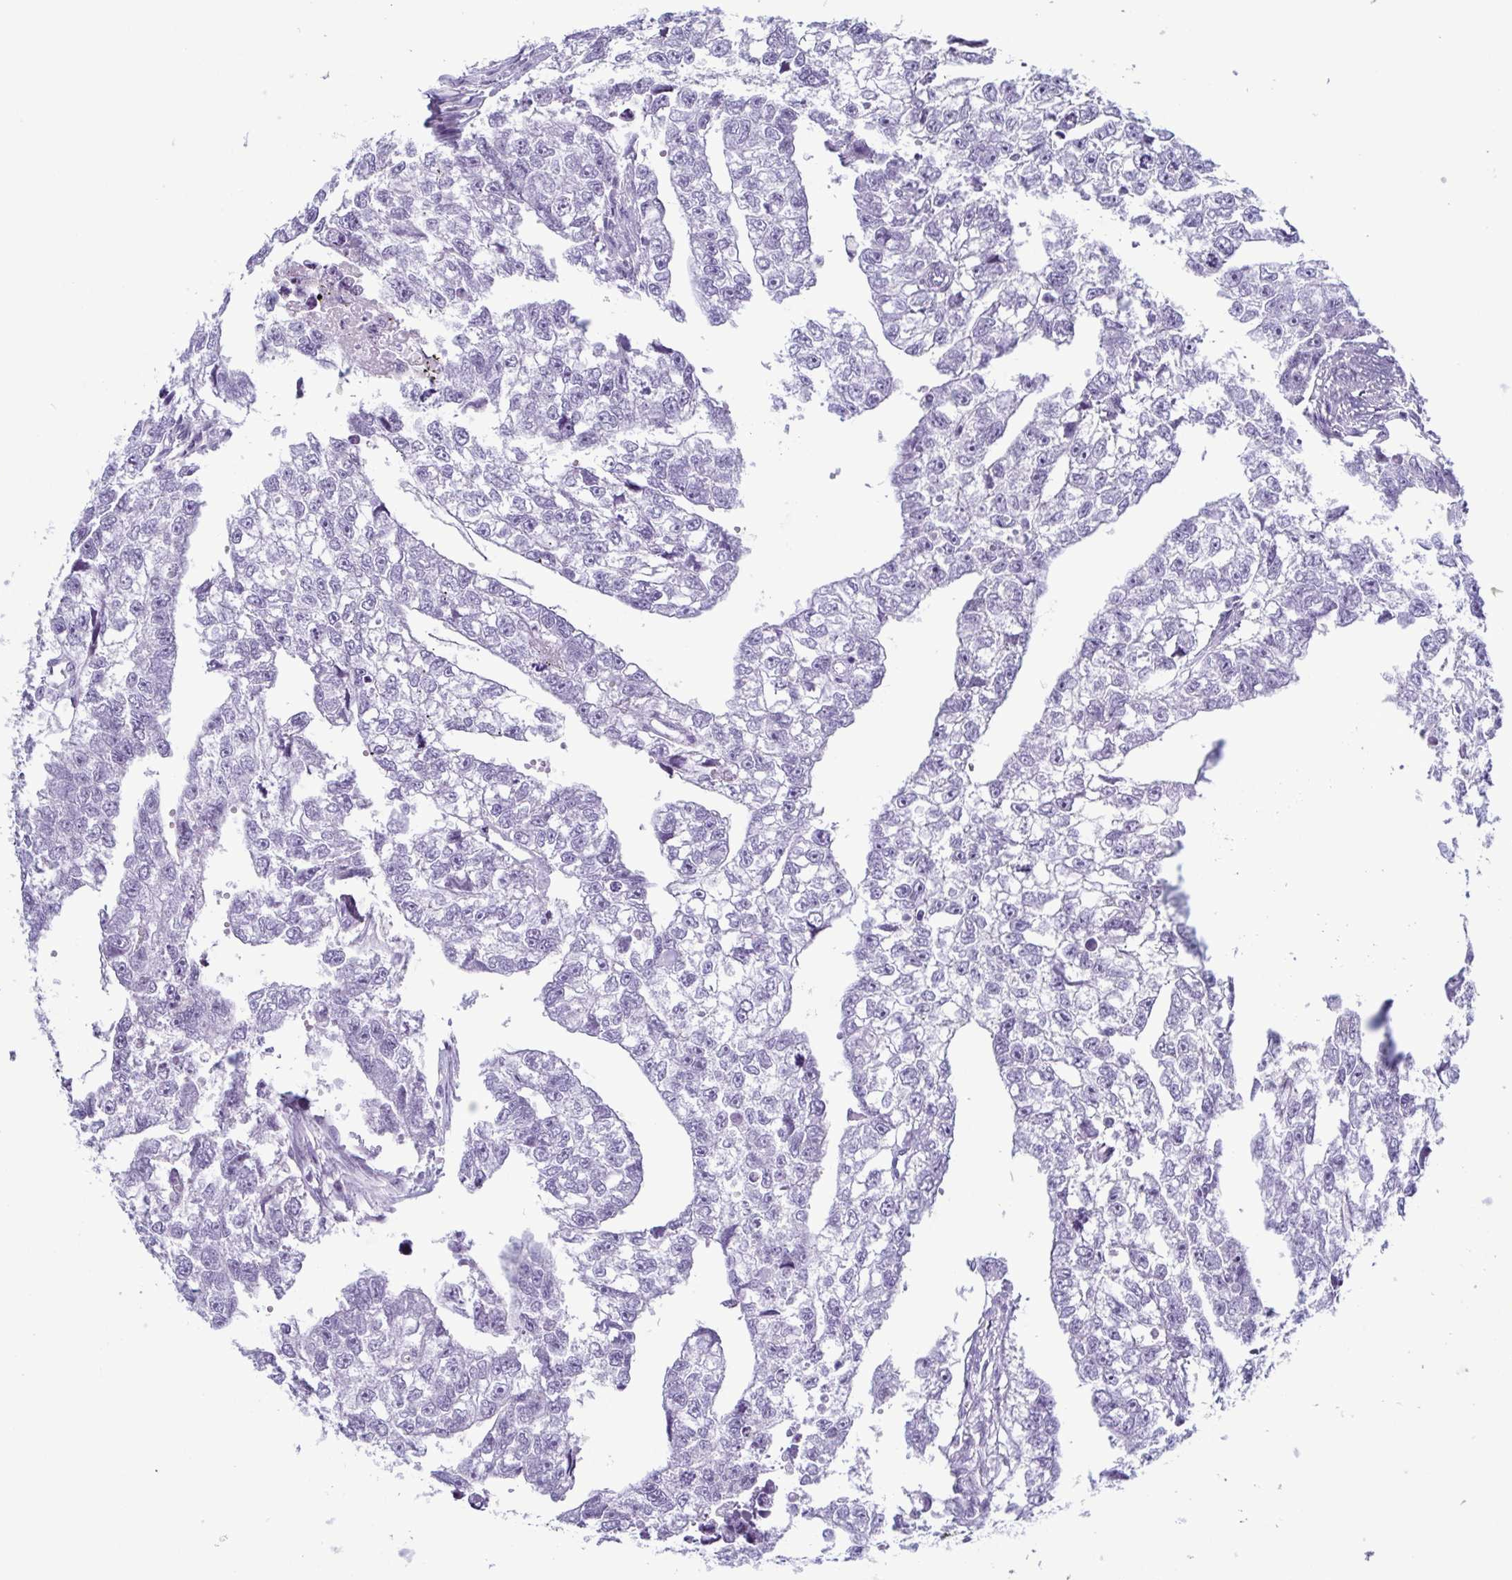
{"staining": {"intensity": "negative", "quantity": "none", "location": "none"}, "tissue": "testis cancer", "cell_type": "Tumor cells", "image_type": "cancer", "snomed": [{"axis": "morphology", "description": "Carcinoma, Embryonal, NOS"}, {"axis": "morphology", "description": "Teratoma, malignant, NOS"}, {"axis": "topography", "description": "Testis"}], "caption": "A histopathology image of testis malignant teratoma stained for a protein demonstrates no brown staining in tumor cells.", "gene": "KRT10", "patient": {"sex": "male", "age": 44}}